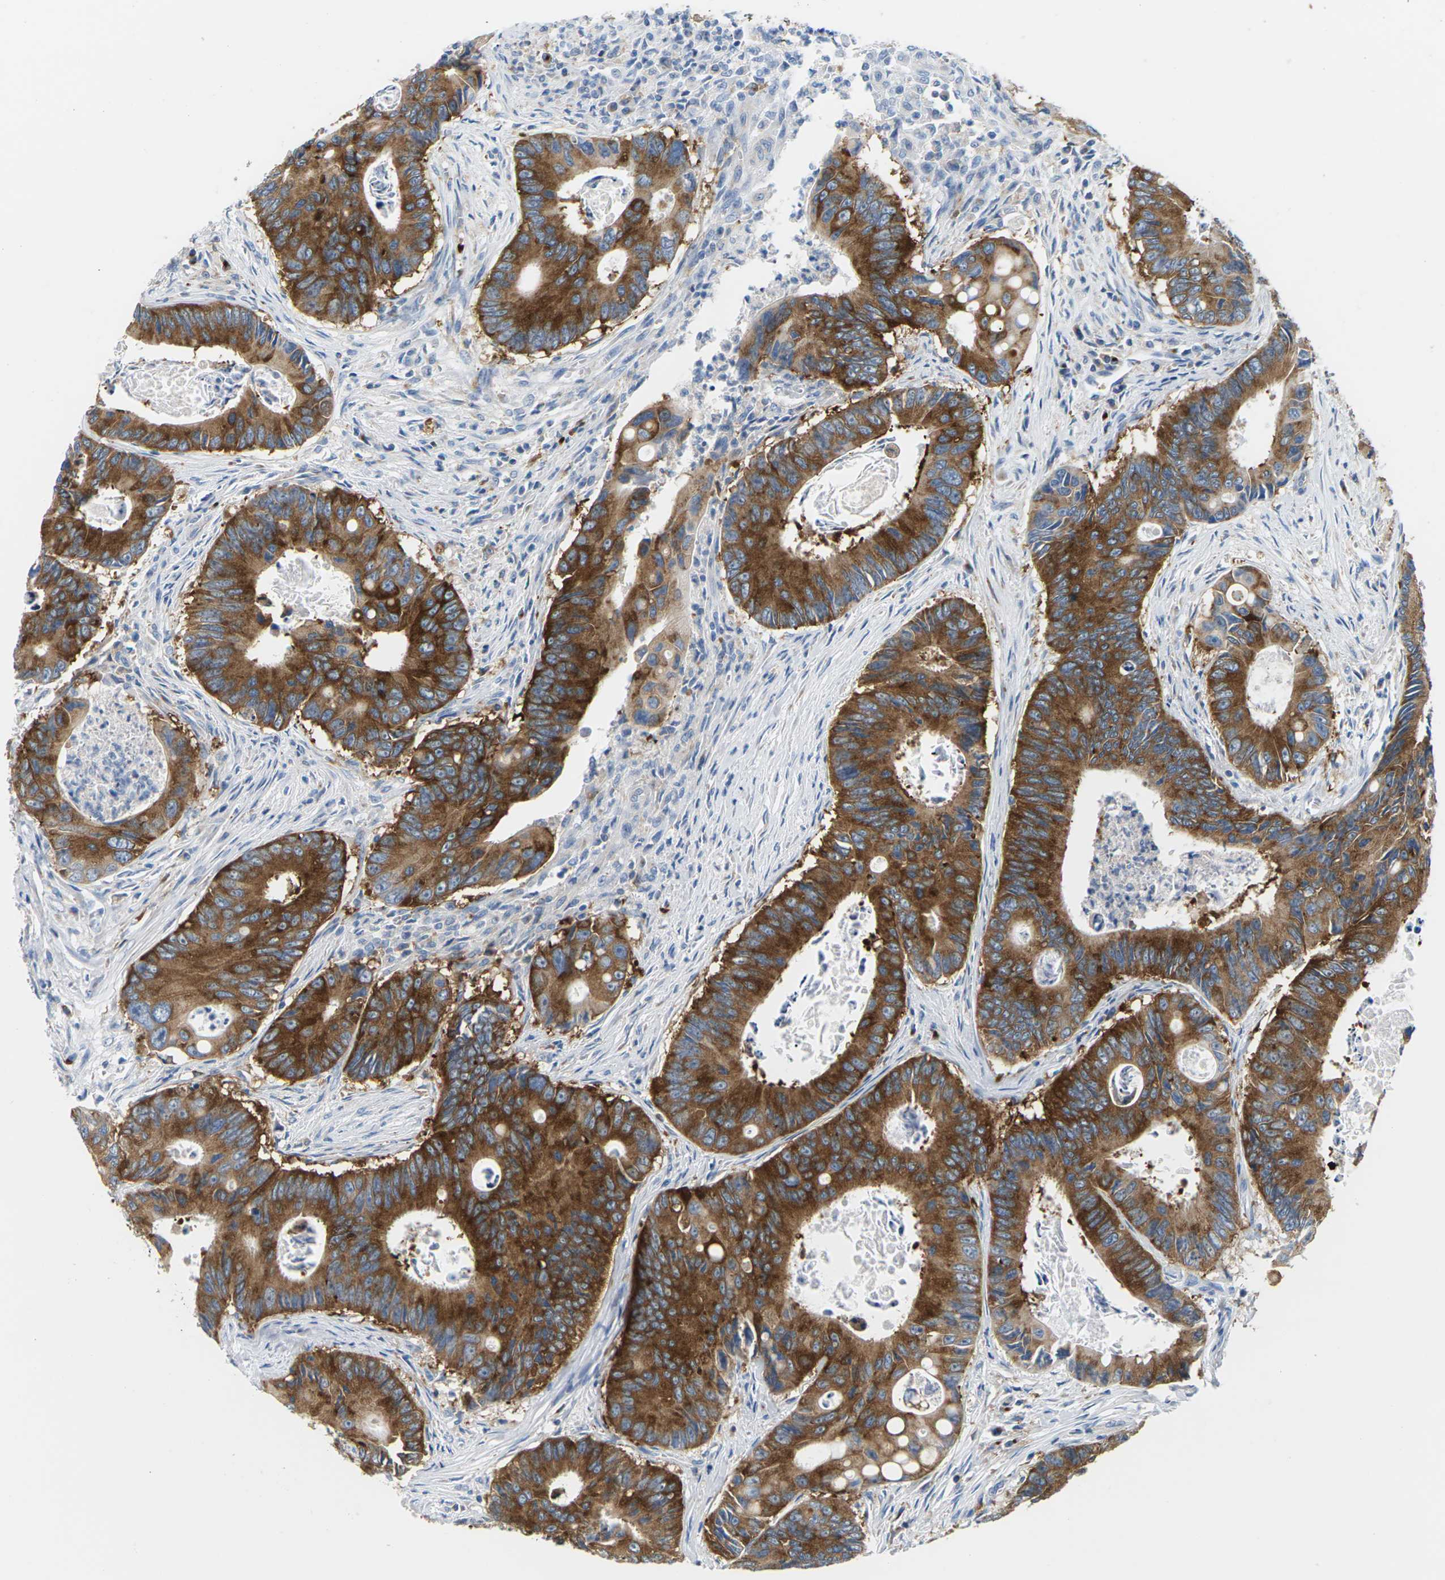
{"staining": {"intensity": "strong", "quantity": ">75%", "location": "cytoplasmic/membranous"}, "tissue": "colorectal cancer", "cell_type": "Tumor cells", "image_type": "cancer", "snomed": [{"axis": "morphology", "description": "Inflammation, NOS"}, {"axis": "morphology", "description": "Adenocarcinoma, NOS"}, {"axis": "topography", "description": "Colon"}], "caption": "Tumor cells display high levels of strong cytoplasmic/membranous positivity in about >75% of cells in adenocarcinoma (colorectal).", "gene": "SYNGR2", "patient": {"sex": "male", "age": 72}}